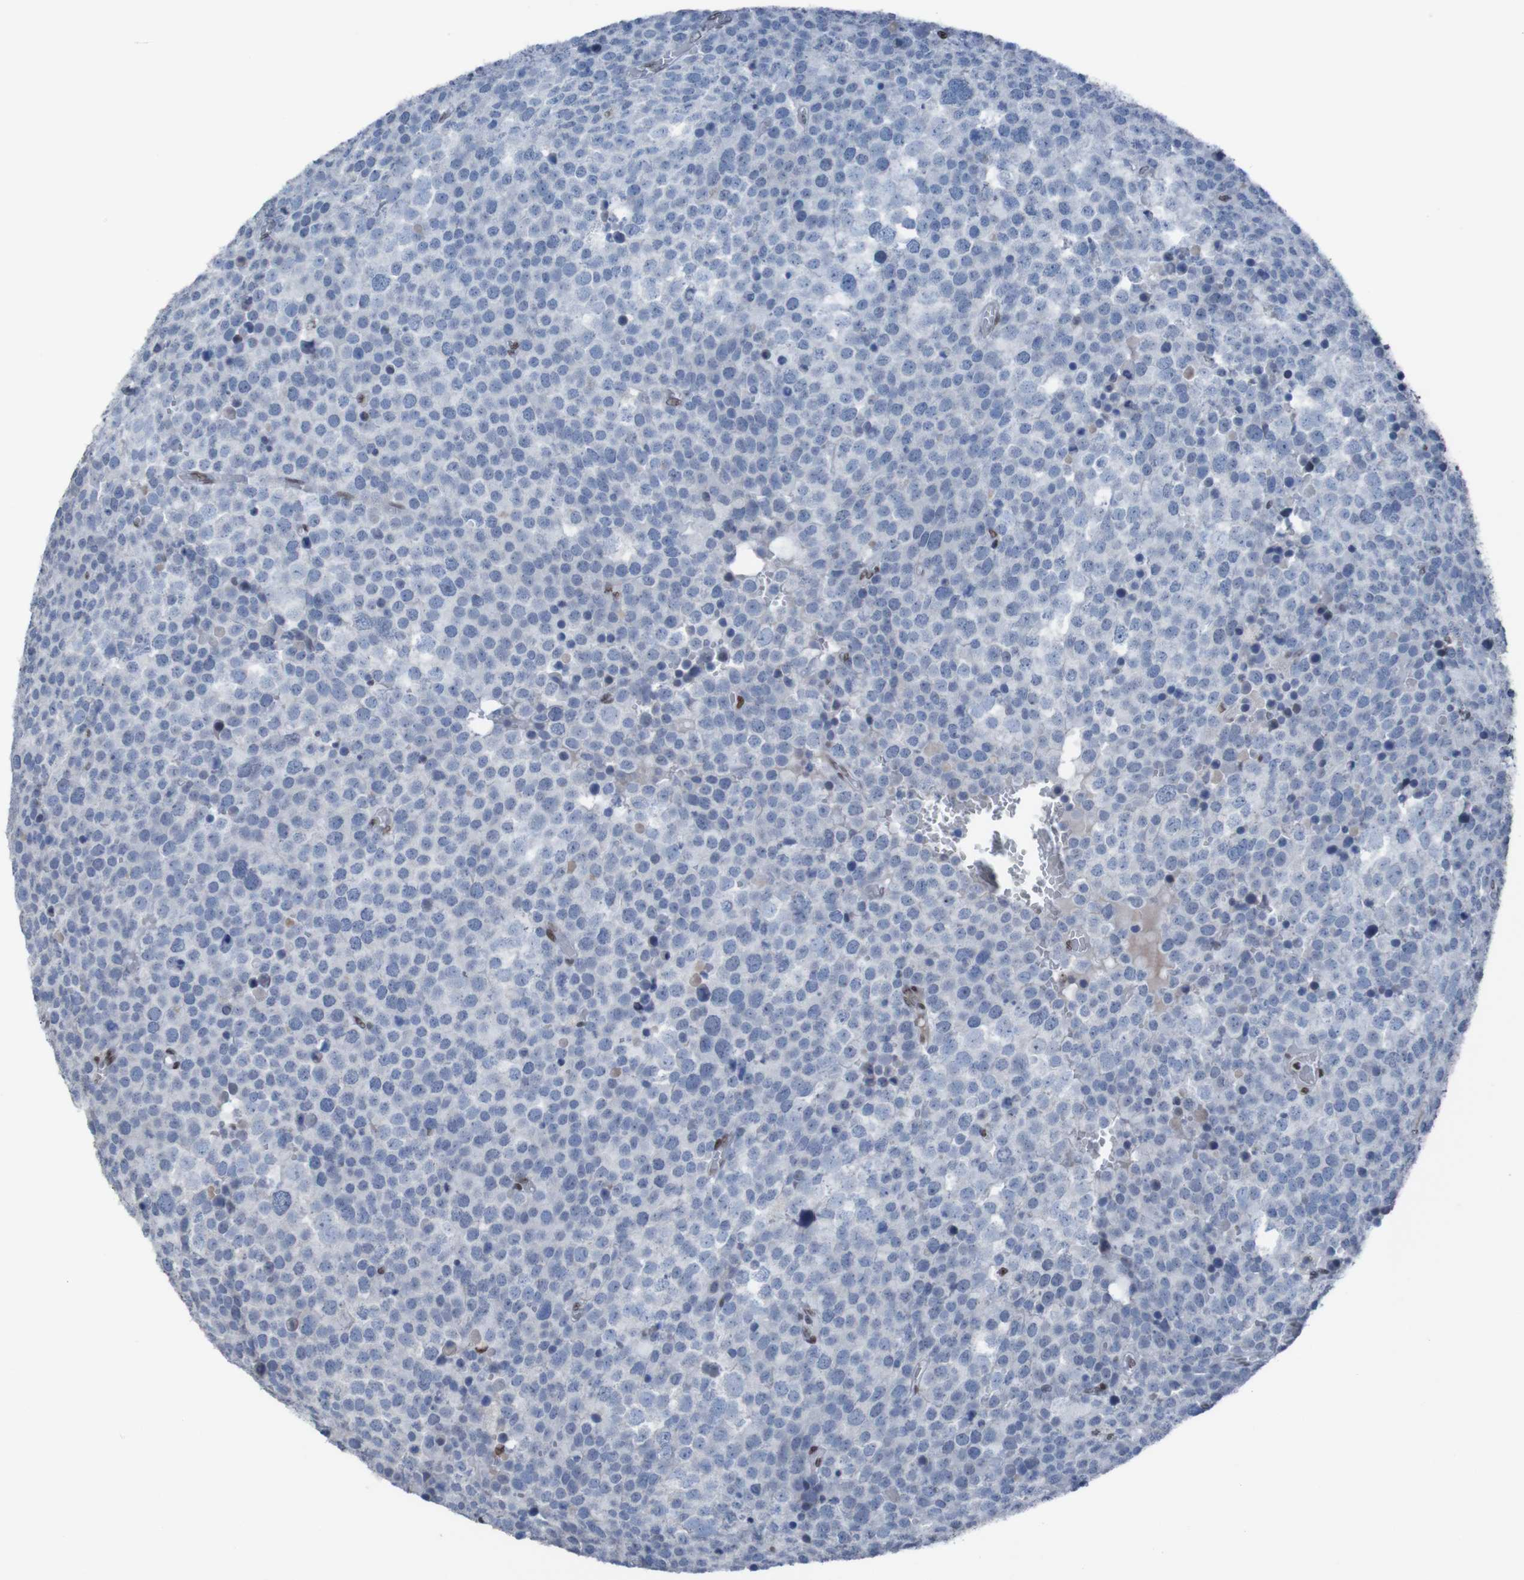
{"staining": {"intensity": "moderate", "quantity": "<25%", "location": "nuclear"}, "tissue": "testis cancer", "cell_type": "Tumor cells", "image_type": "cancer", "snomed": [{"axis": "morphology", "description": "Seminoma, NOS"}, {"axis": "topography", "description": "Testis"}], "caption": "A high-resolution micrograph shows IHC staining of seminoma (testis), which reveals moderate nuclear positivity in about <25% of tumor cells.", "gene": "PHF2", "patient": {"sex": "male", "age": 71}}